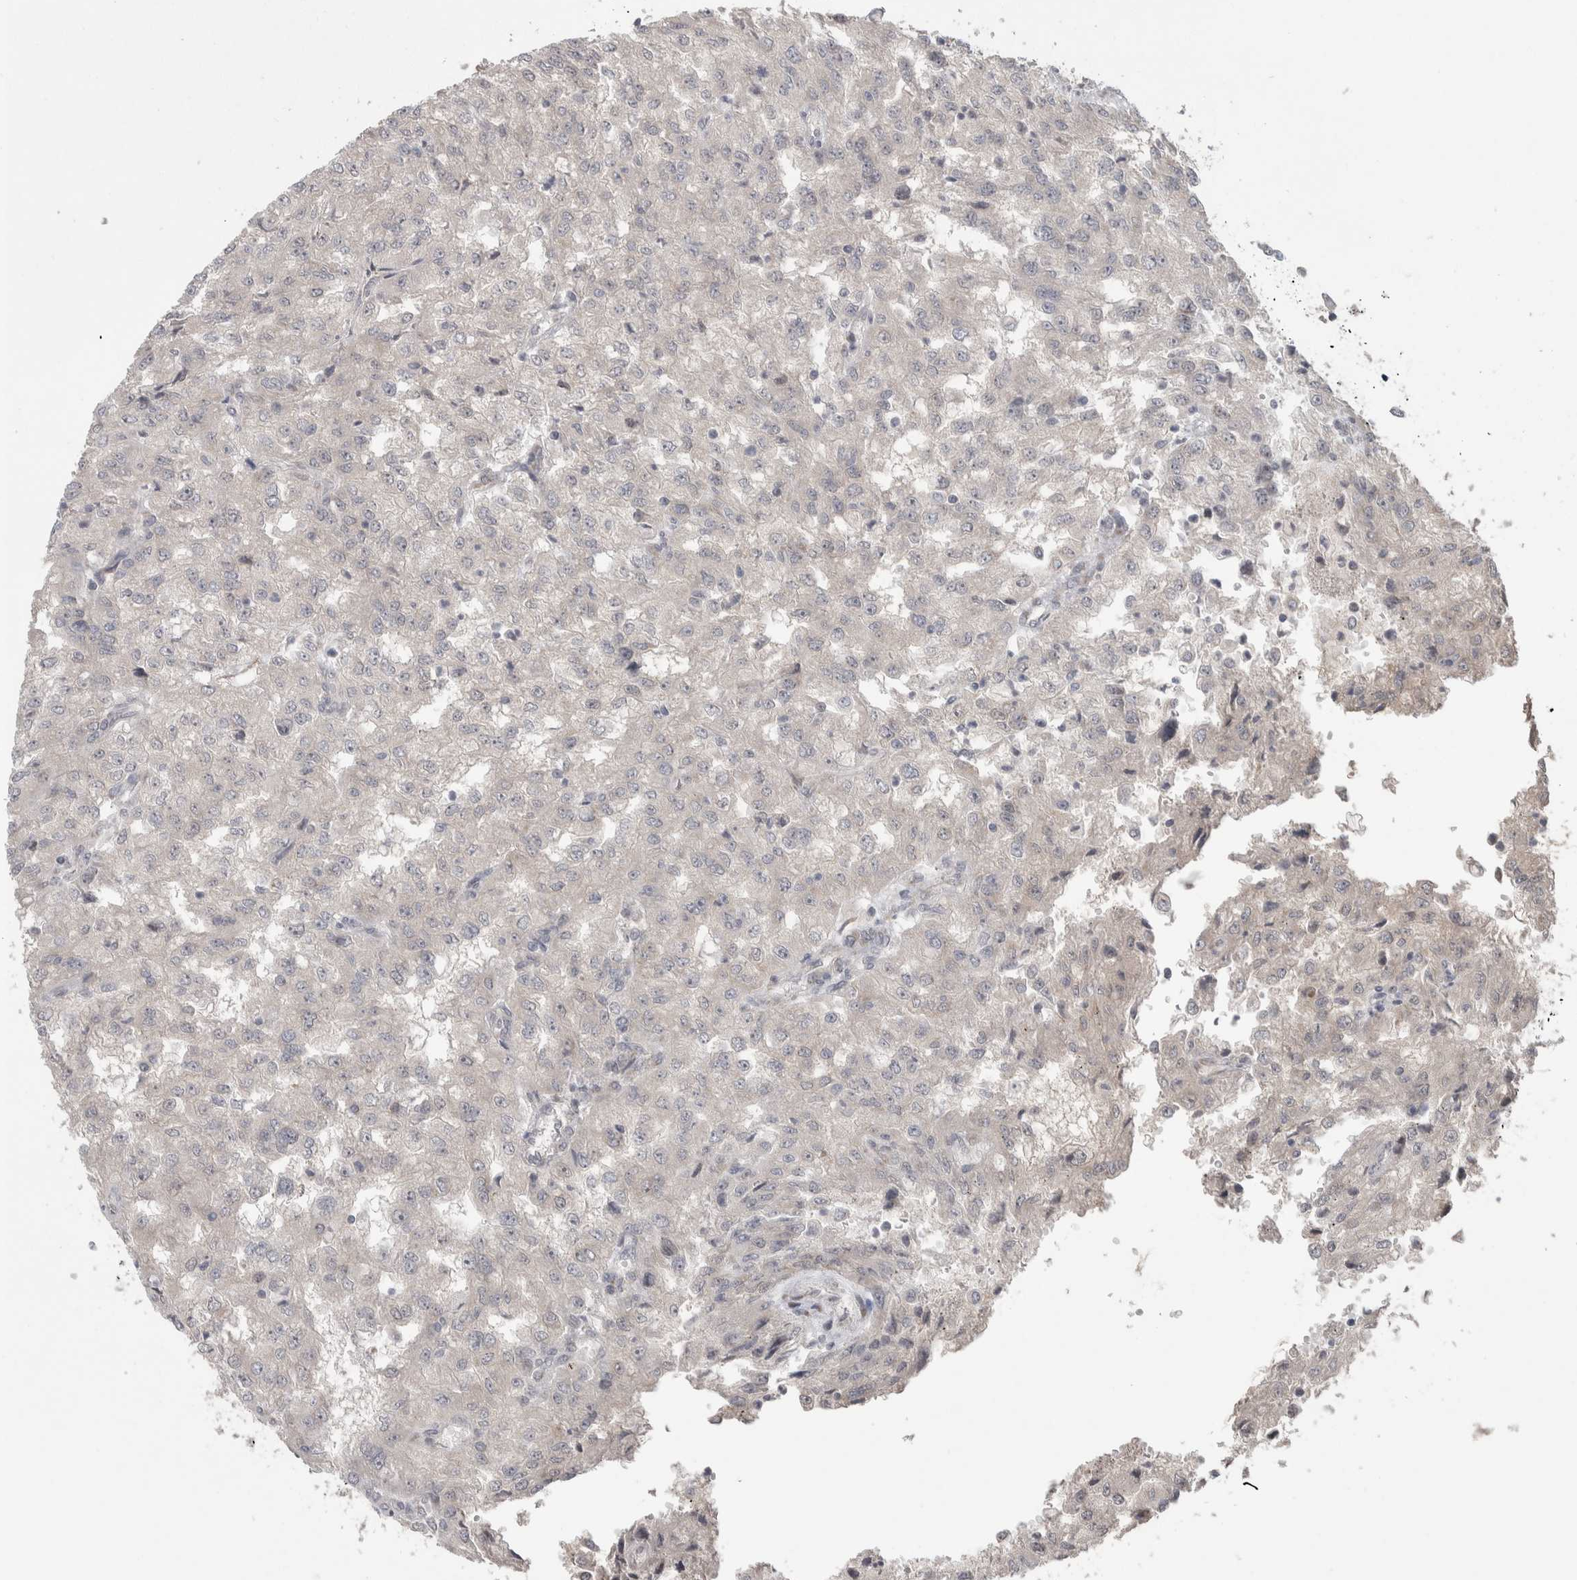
{"staining": {"intensity": "negative", "quantity": "none", "location": "none"}, "tissue": "renal cancer", "cell_type": "Tumor cells", "image_type": "cancer", "snomed": [{"axis": "morphology", "description": "Adenocarcinoma, NOS"}, {"axis": "topography", "description": "Kidney"}], "caption": "Immunohistochemical staining of renal cancer displays no significant expression in tumor cells.", "gene": "CUL2", "patient": {"sex": "female", "age": 54}}